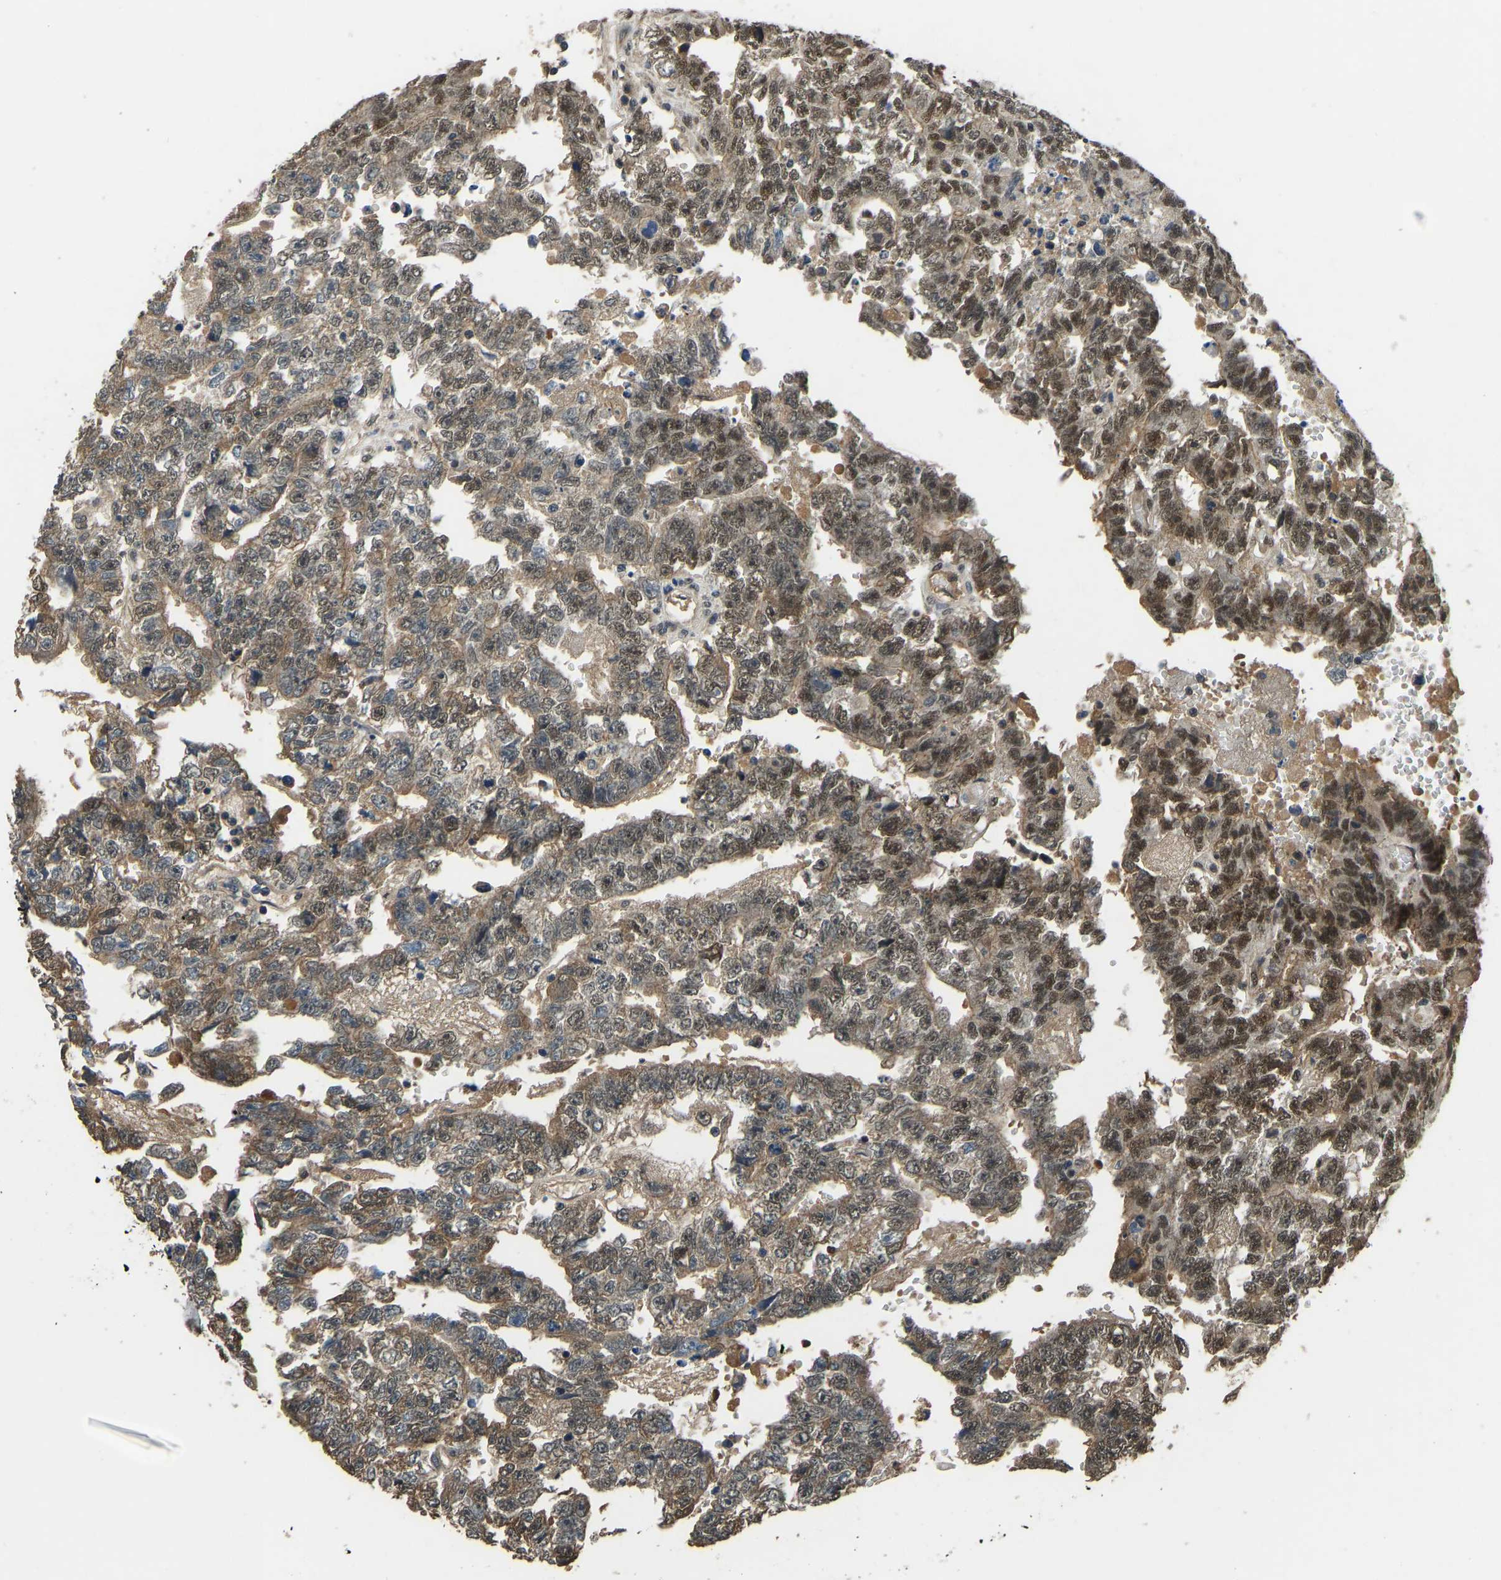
{"staining": {"intensity": "moderate", "quantity": ">75%", "location": "cytoplasmic/membranous,nuclear"}, "tissue": "testis cancer", "cell_type": "Tumor cells", "image_type": "cancer", "snomed": [{"axis": "morphology", "description": "Carcinoma, Embryonal, NOS"}, {"axis": "topography", "description": "Testis"}], "caption": "A brown stain shows moderate cytoplasmic/membranous and nuclear staining of a protein in embryonal carcinoma (testis) tumor cells.", "gene": "TOX4", "patient": {"sex": "male", "age": 25}}